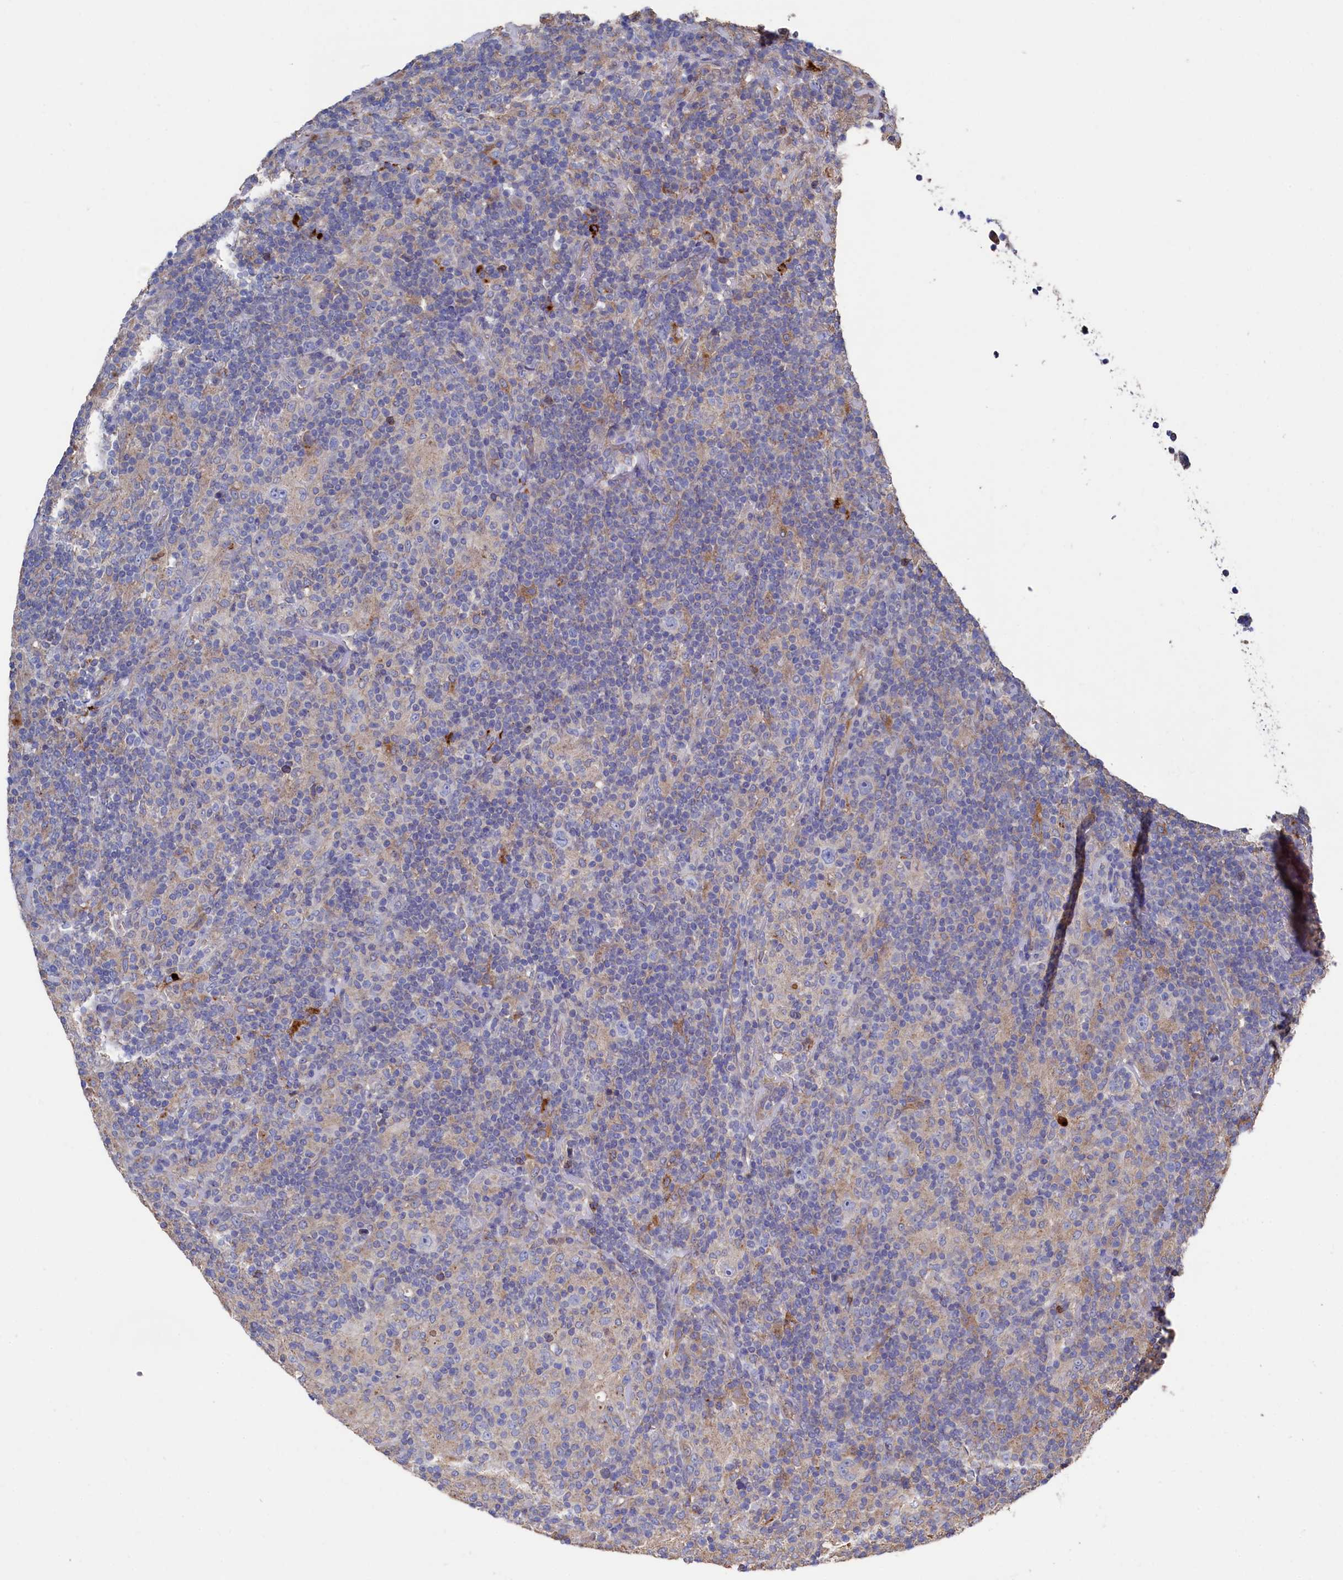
{"staining": {"intensity": "negative", "quantity": "none", "location": "none"}, "tissue": "lymphoma", "cell_type": "Tumor cells", "image_type": "cancer", "snomed": [{"axis": "morphology", "description": "Hodgkin's disease, NOS"}, {"axis": "topography", "description": "Lymph node"}], "caption": "Hodgkin's disease was stained to show a protein in brown. There is no significant positivity in tumor cells.", "gene": "TK2", "patient": {"sex": "male", "age": 70}}